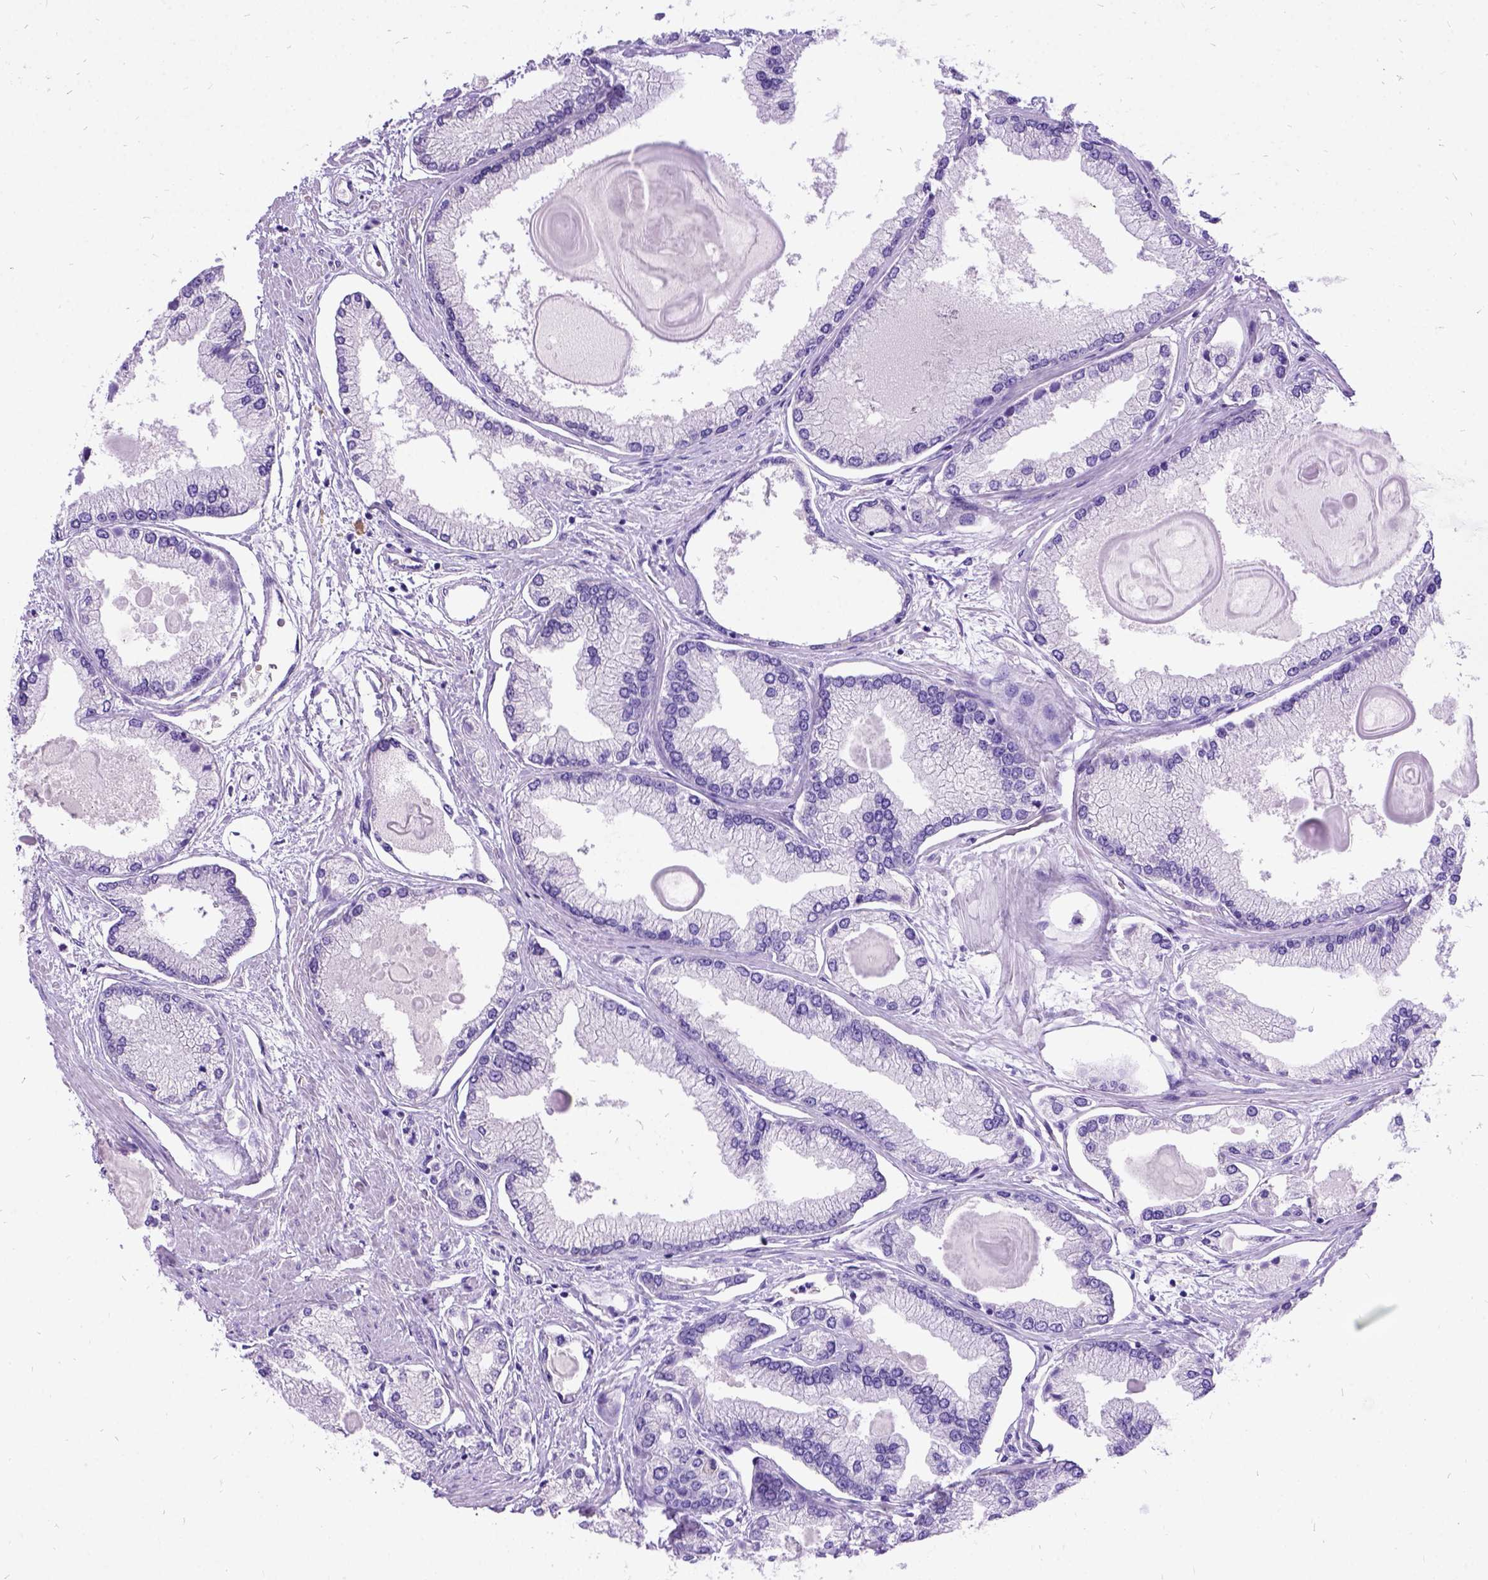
{"staining": {"intensity": "negative", "quantity": "none", "location": "none"}, "tissue": "prostate cancer", "cell_type": "Tumor cells", "image_type": "cancer", "snomed": [{"axis": "morphology", "description": "Adenocarcinoma, High grade"}, {"axis": "topography", "description": "Prostate"}], "caption": "A photomicrograph of prostate high-grade adenocarcinoma stained for a protein displays no brown staining in tumor cells.", "gene": "CFAP54", "patient": {"sex": "male", "age": 68}}